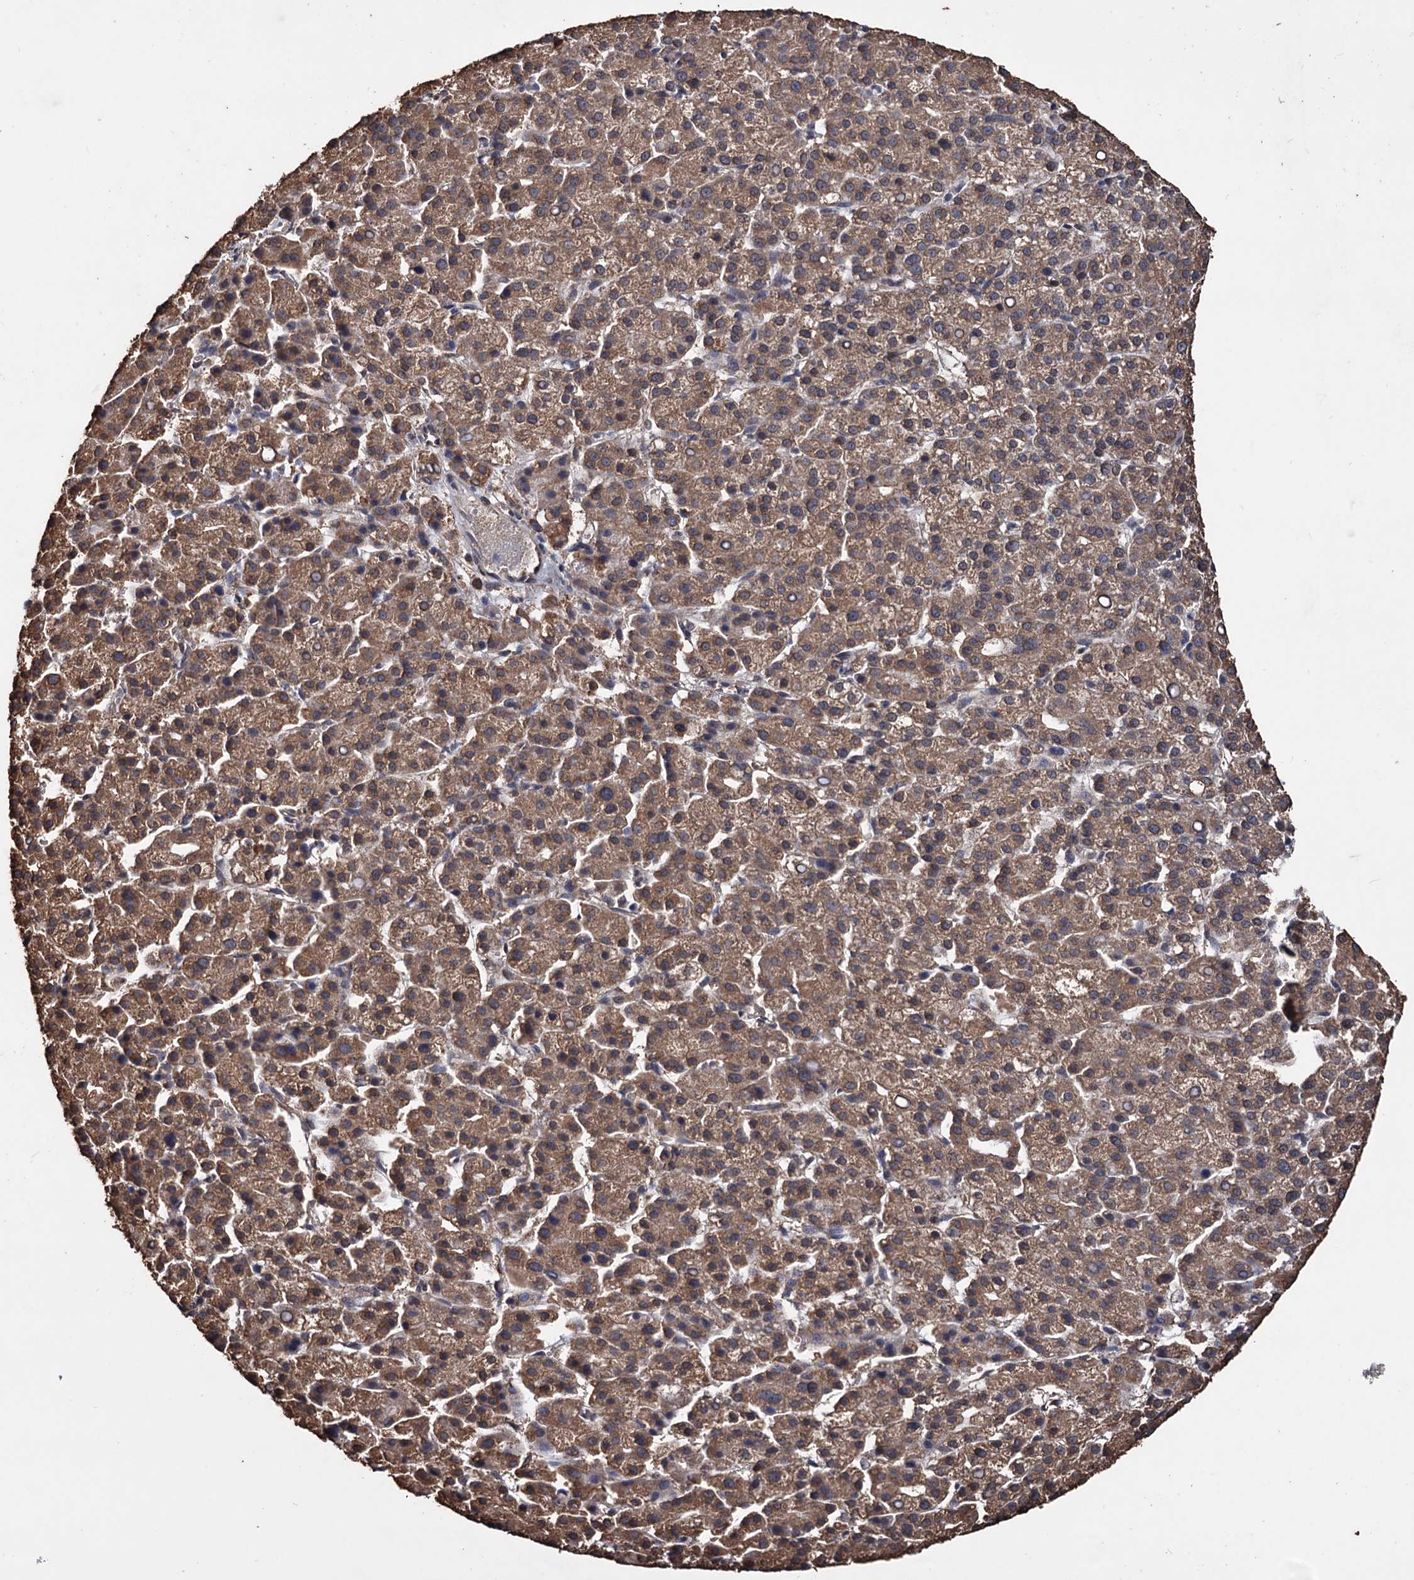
{"staining": {"intensity": "moderate", "quantity": ">75%", "location": "cytoplasmic/membranous"}, "tissue": "liver cancer", "cell_type": "Tumor cells", "image_type": "cancer", "snomed": [{"axis": "morphology", "description": "Carcinoma, Hepatocellular, NOS"}, {"axis": "topography", "description": "Liver"}], "caption": "Hepatocellular carcinoma (liver) was stained to show a protein in brown. There is medium levels of moderate cytoplasmic/membranous positivity in approximately >75% of tumor cells.", "gene": "TBC1D12", "patient": {"sex": "female", "age": 58}}